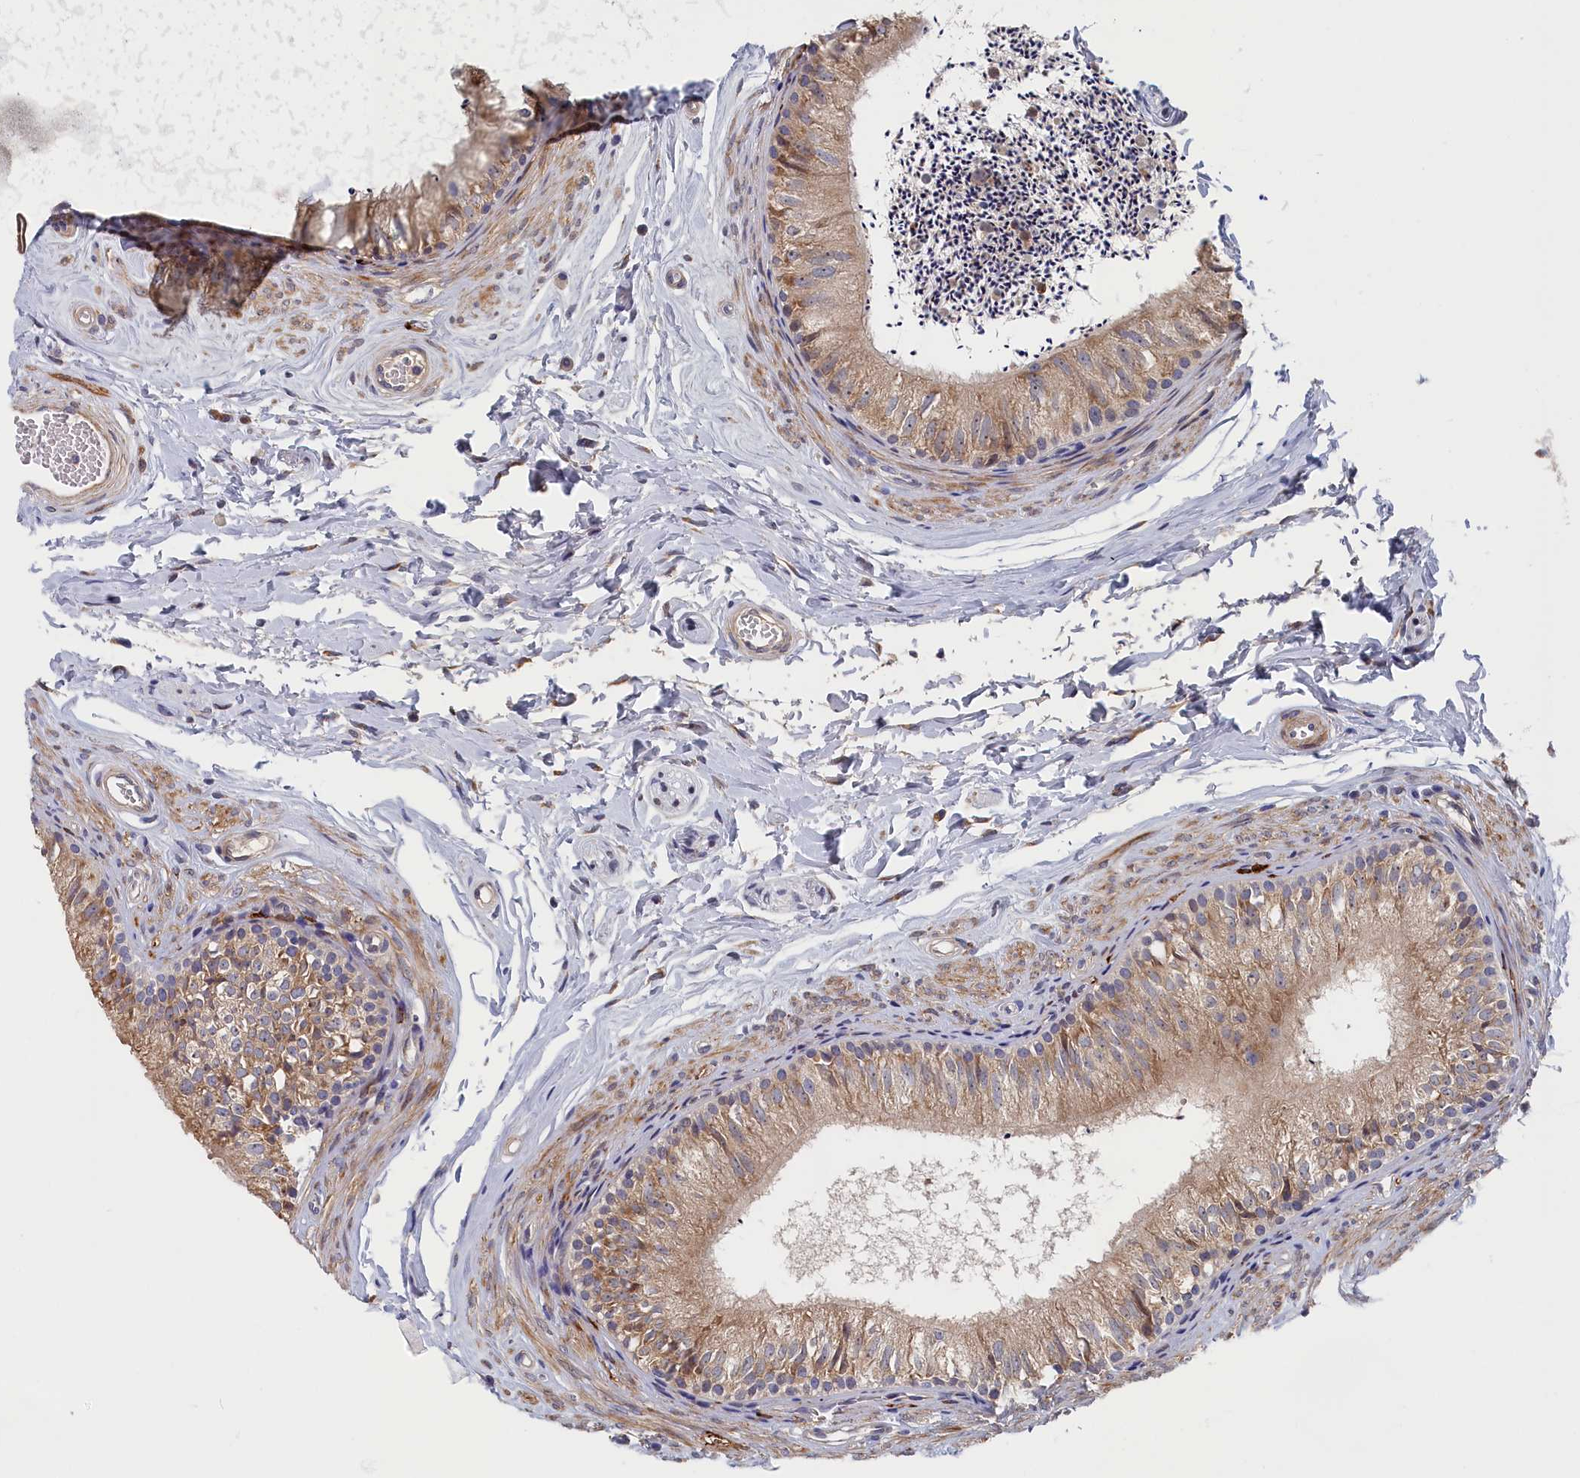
{"staining": {"intensity": "moderate", "quantity": ">75%", "location": "cytoplasmic/membranous"}, "tissue": "epididymis", "cell_type": "Glandular cells", "image_type": "normal", "snomed": [{"axis": "morphology", "description": "Normal tissue, NOS"}, {"axis": "topography", "description": "Epididymis"}], "caption": "Glandular cells reveal moderate cytoplasmic/membranous staining in about >75% of cells in benign epididymis.", "gene": "CYB5D2", "patient": {"sex": "male", "age": 56}}